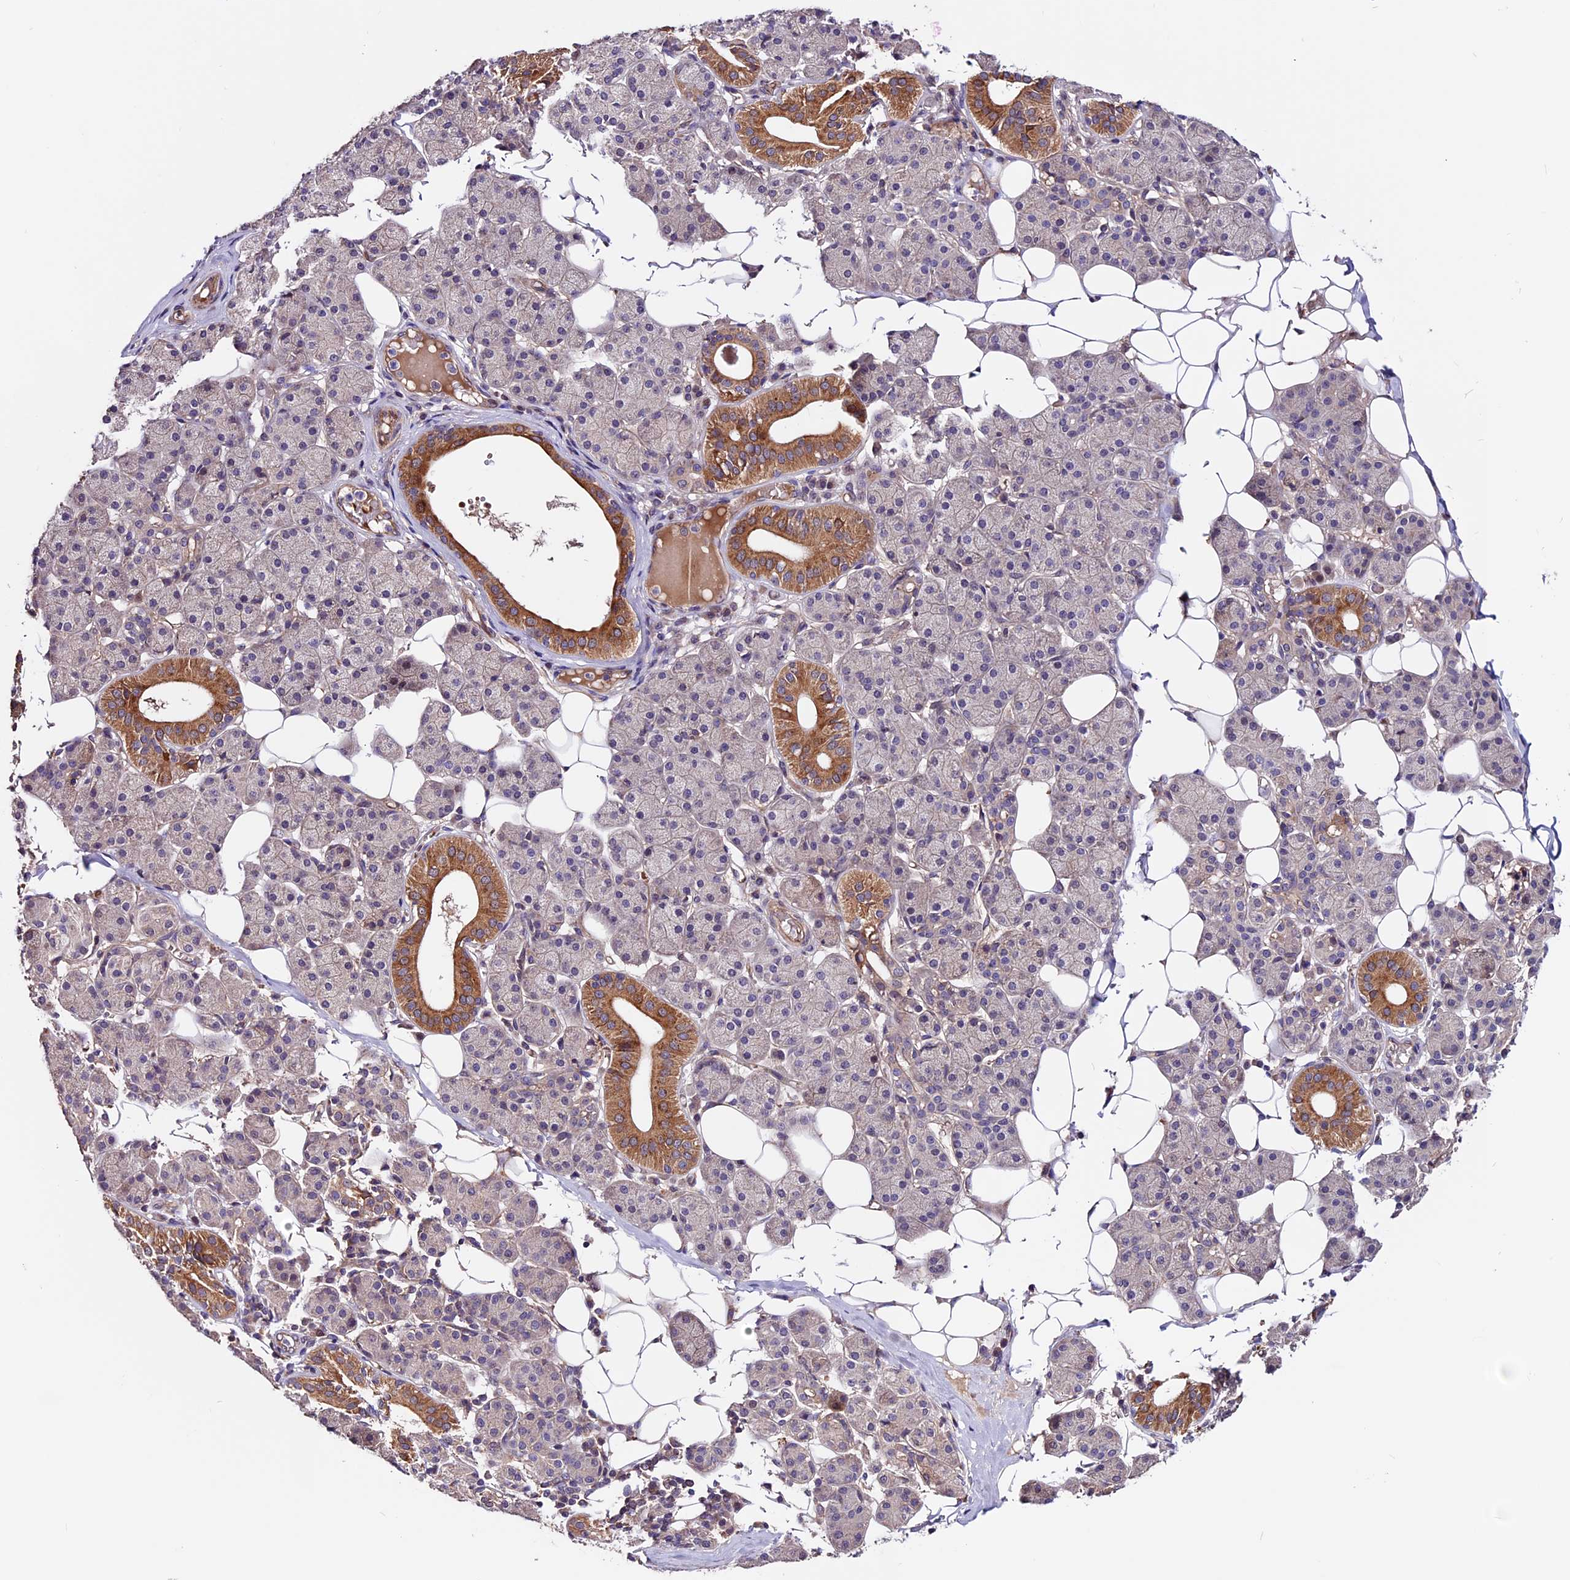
{"staining": {"intensity": "strong", "quantity": "25%-75%", "location": "cytoplasmic/membranous"}, "tissue": "salivary gland", "cell_type": "Glandular cells", "image_type": "normal", "snomed": [{"axis": "morphology", "description": "Normal tissue, NOS"}, {"axis": "topography", "description": "Salivary gland"}], "caption": "An image of human salivary gland stained for a protein reveals strong cytoplasmic/membranous brown staining in glandular cells. The staining was performed using DAB, with brown indicating positive protein expression. Nuclei are stained blue with hematoxylin.", "gene": "RINL", "patient": {"sex": "female", "age": 33}}